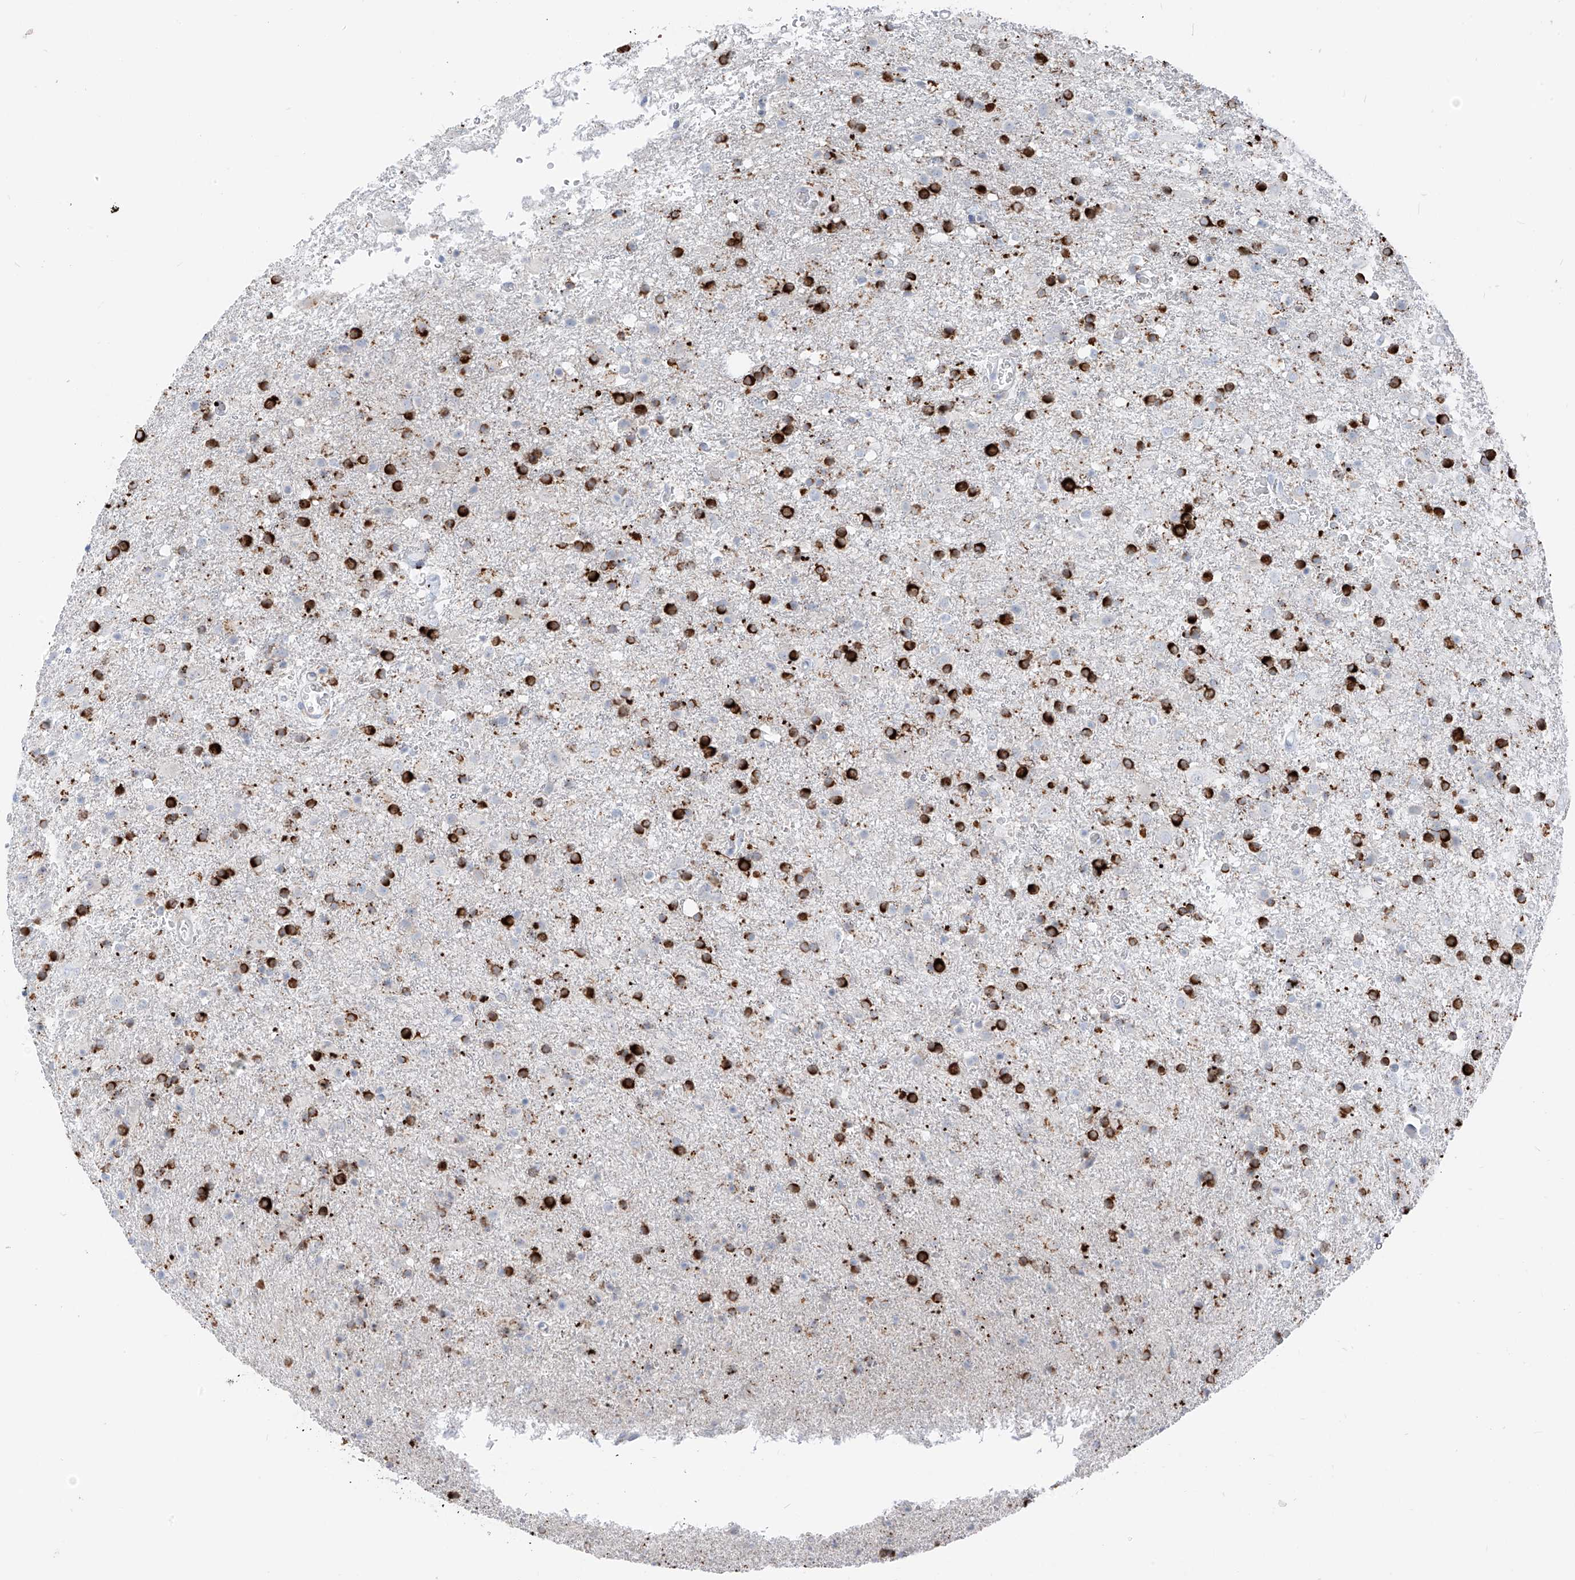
{"staining": {"intensity": "strong", "quantity": ">75%", "location": "cytoplasmic/membranous"}, "tissue": "glioma", "cell_type": "Tumor cells", "image_type": "cancer", "snomed": [{"axis": "morphology", "description": "Glioma, malignant, Low grade"}, {"axis": "topography", "description": "Brain"}], "caption": "Immunohistochemical staining of human glioma exhibits high levels of strong cytoplasmic/membranous protein positivity in about >75% of tumor cells.", "gene": "GPR137C", "patient": {"sex": "male", "age": 65}}